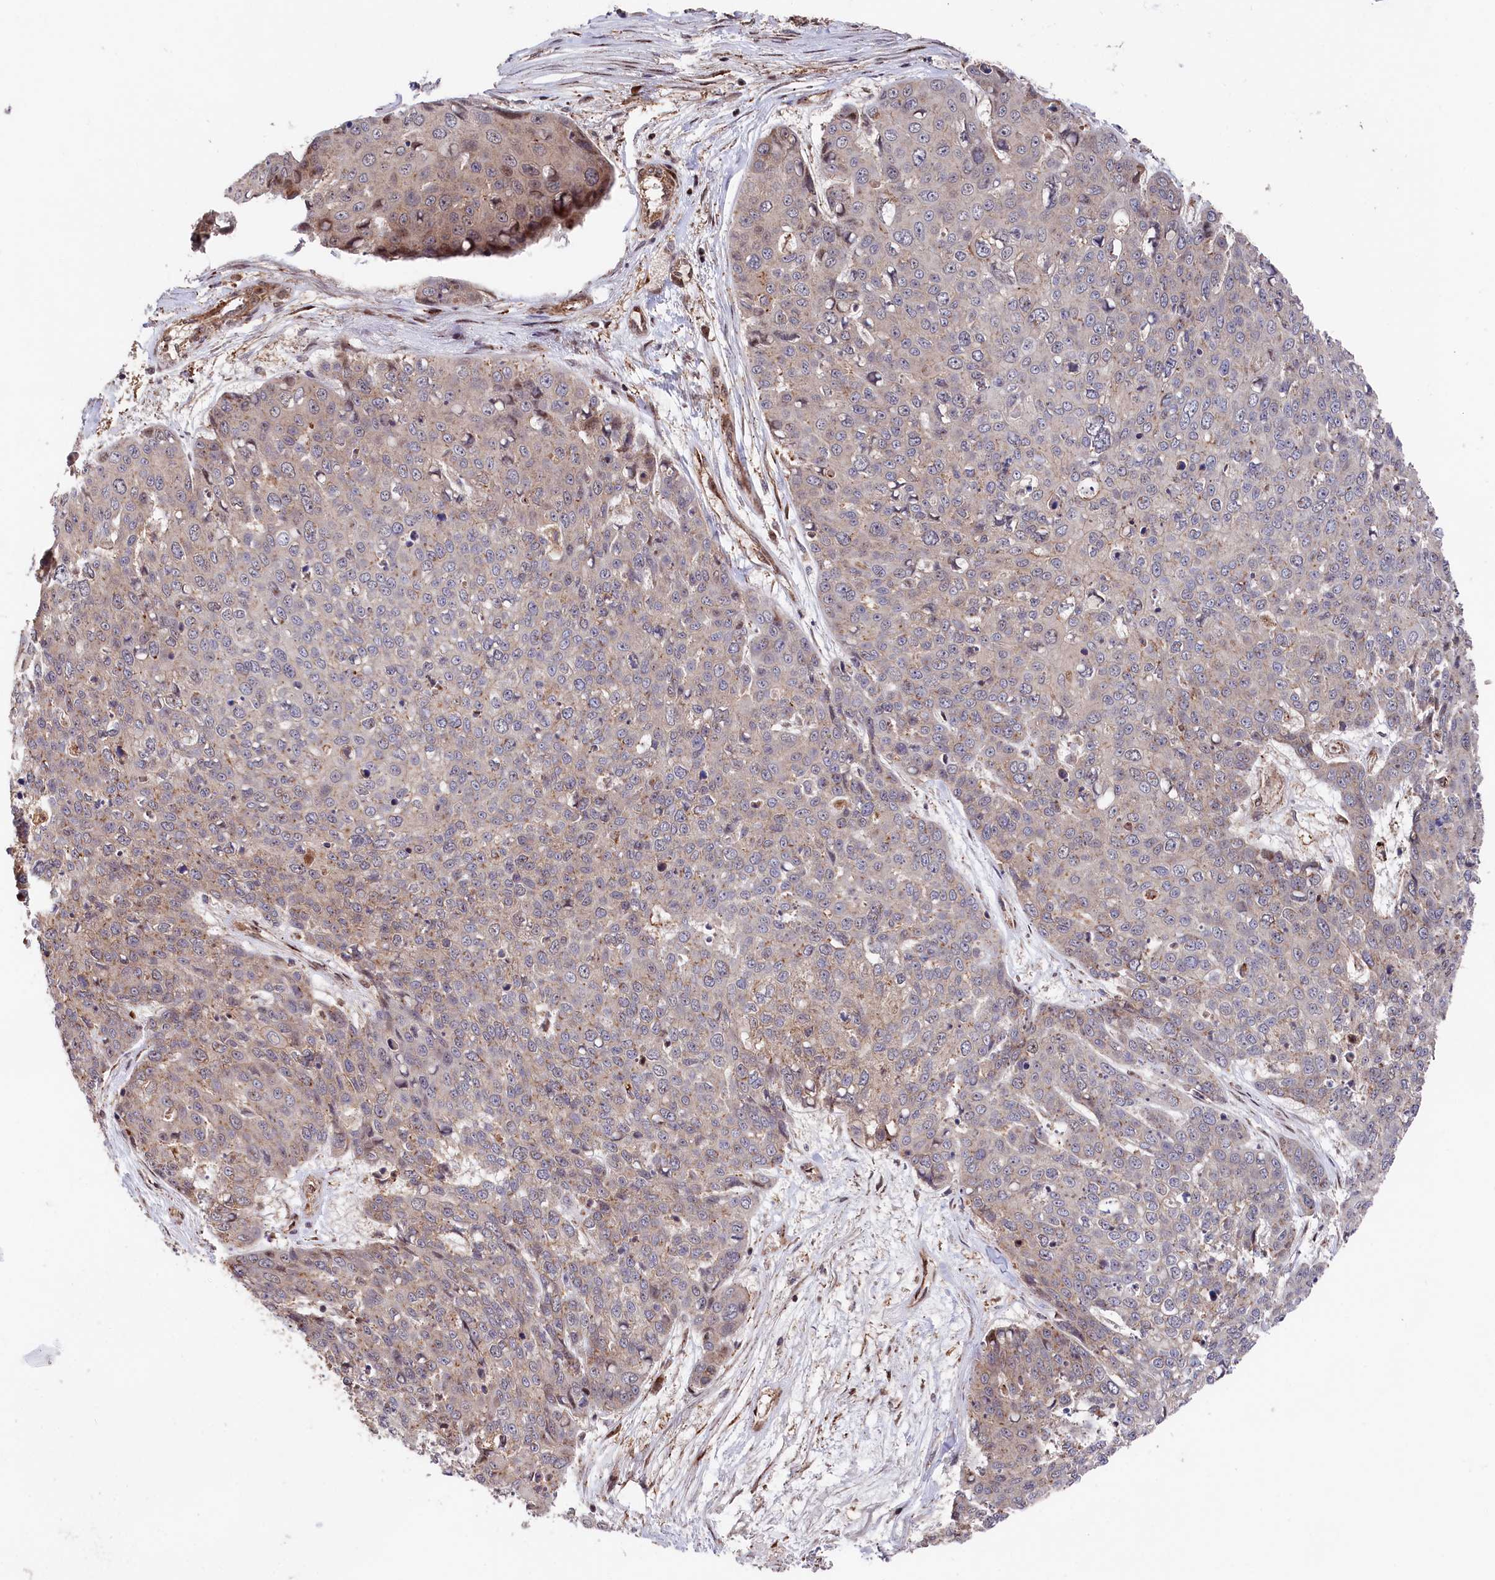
{"staining": {"intensity": "weak", "quantity": "<25%", "location": "cytoplasmic/membranous"}, "tissue": "skin cancer", "cell_type": "Tumor cells", "image_type": "cancer", "snomed": [{"axis": "morphology", "description": "Squamous cell carcinoma, NOS"}, {"axis": "topography", "description": "Skin"}], "caption": "This micrograph is of squamous cell carcinoma (skin) stained with IHC to label a protein in brown with the nuclei are counter-stained blue. There is no positivity in tumor cells.", "gene": "TNKS1BP1", "patient": {"sex": "male", "age": 71}}